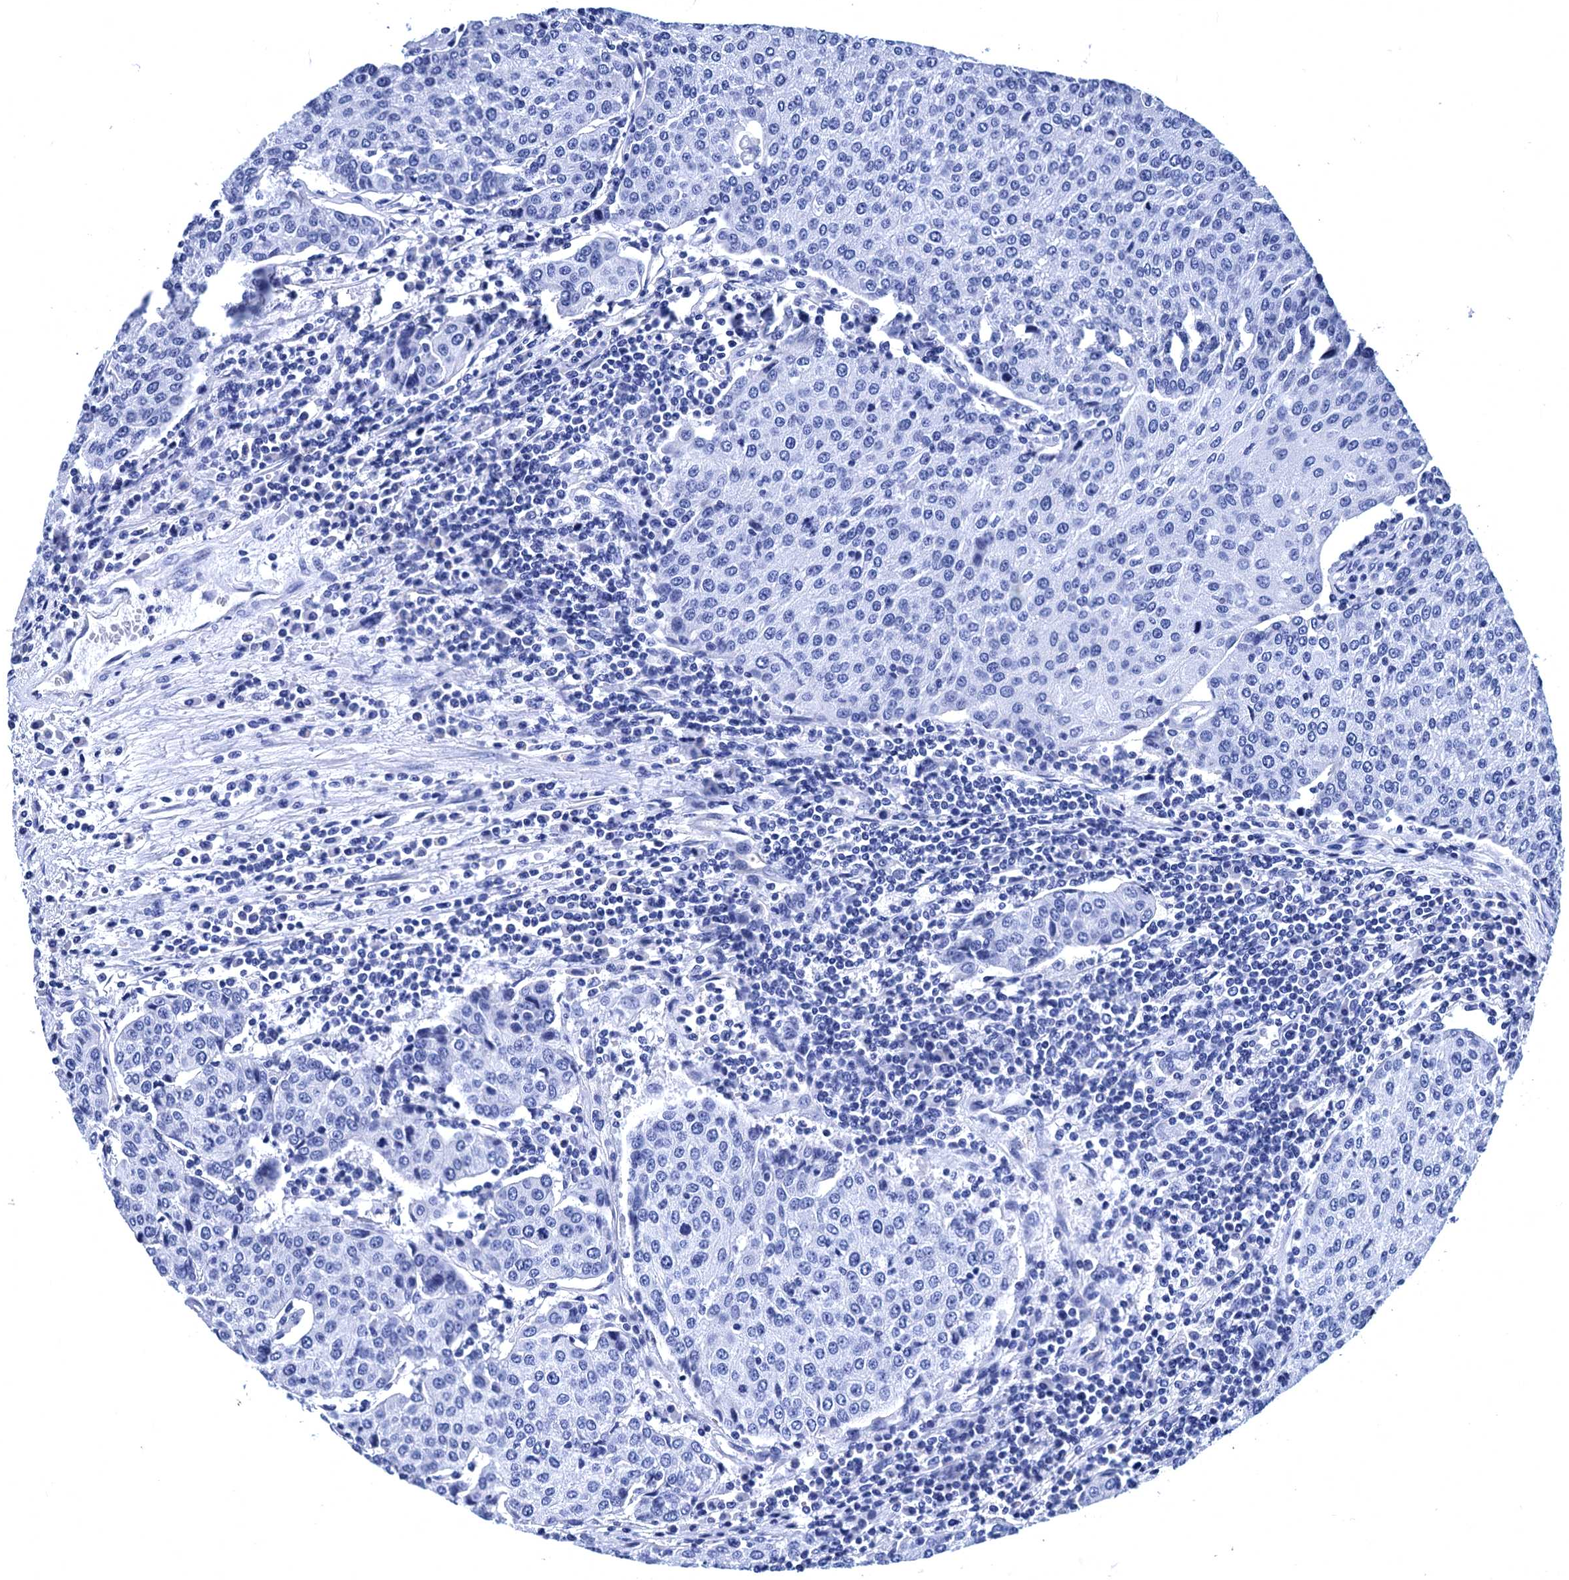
{"staining": {"intensity": "negative", "quantity": "none", "location": "none"}, "tissue": "urothelial cancer", "cell_type": "Tumor cells", "image_type": "cancer", "snomed": [{"axis": "morphology", "description": "Urothelial carcinoma, High grade"}, {"axis": "topography", "description": "Urinary bladder"}], "caption": "Urothelial cancer stained for a protein using IHC demonstrates no positivity tumor cells.", "gene": "MYBPC3", "patient": {"sex": "female", "age": 85}}